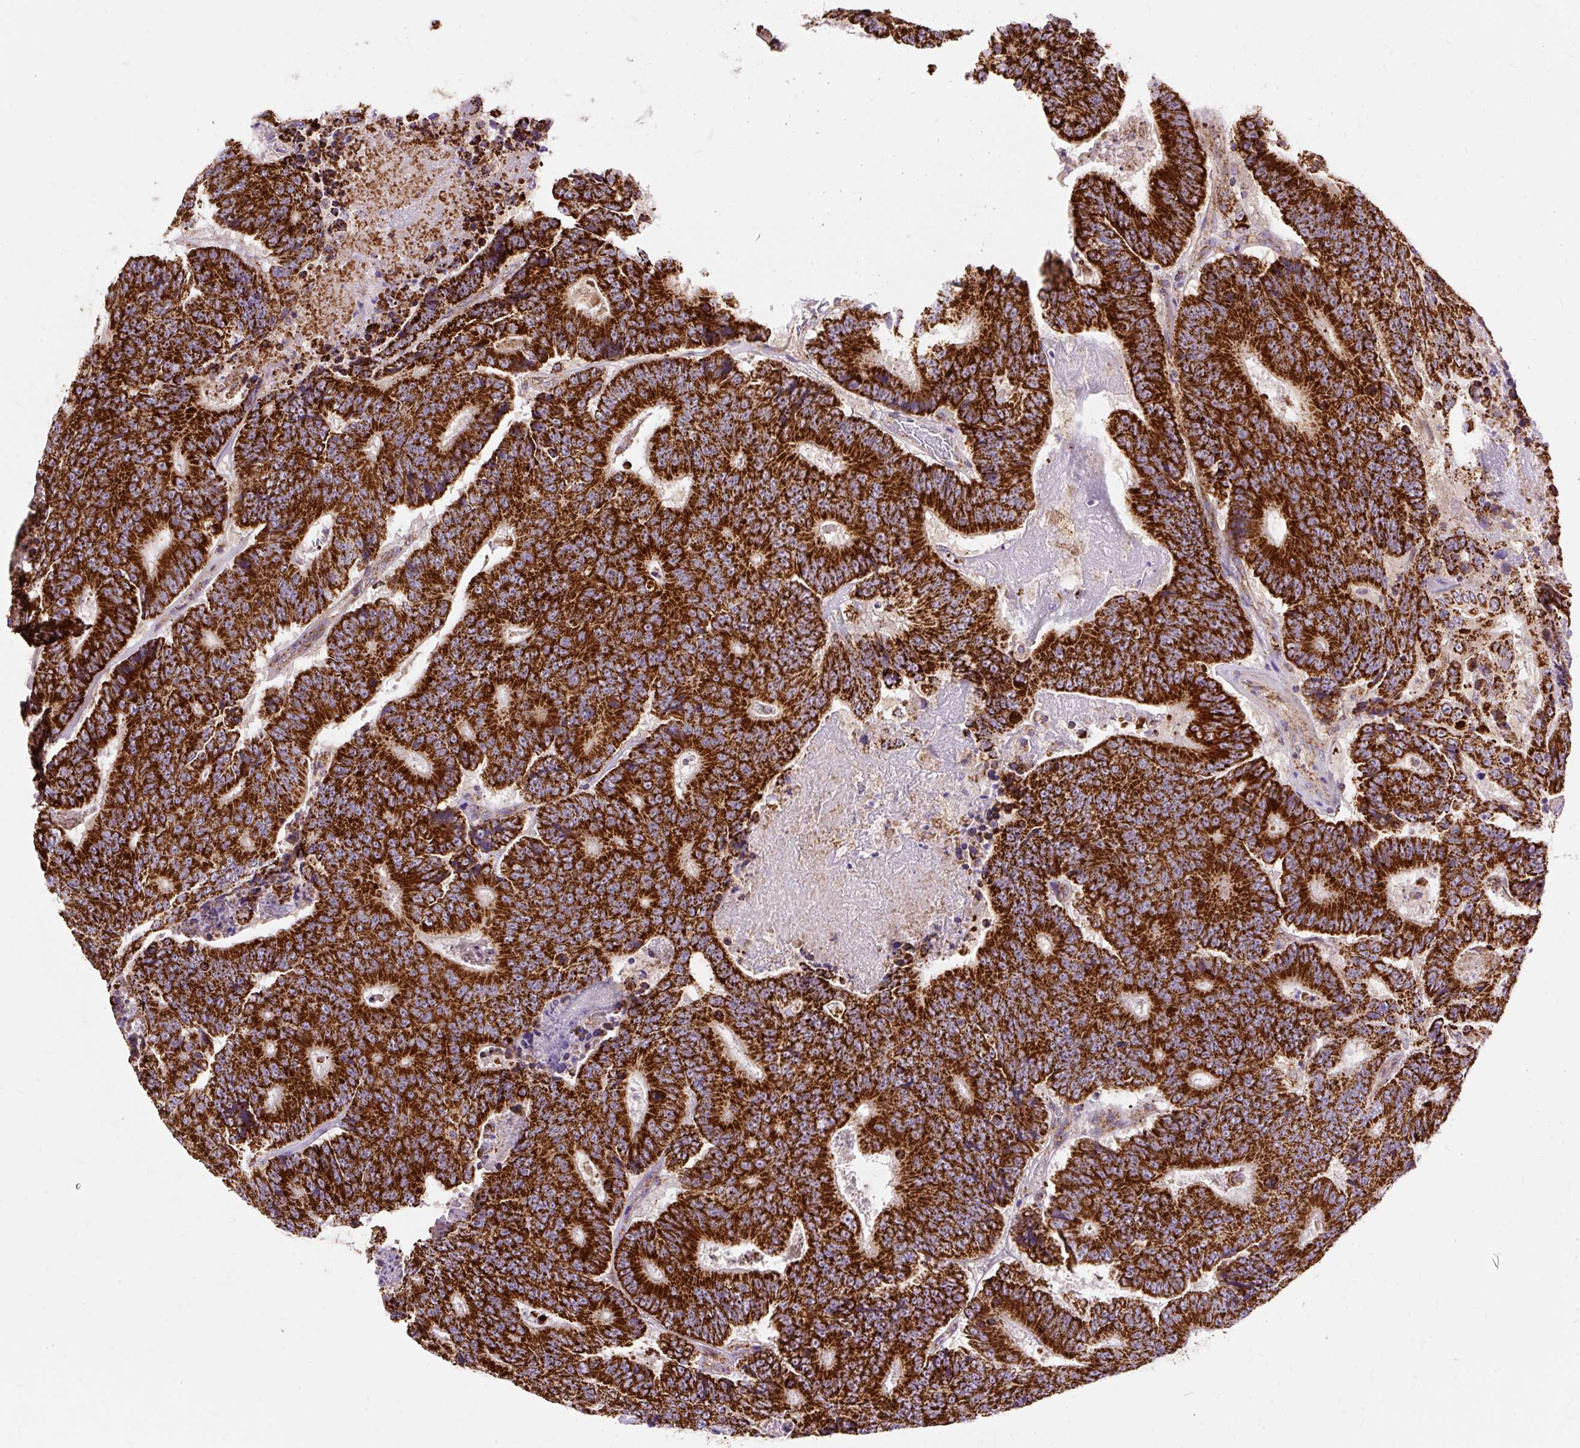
{"staining": {"intensity": "strong", "quantity": ">75%", "location": "cytoplasmic/membranous"}, "tissue": "colorectal cancer", "cell_type": "Tumor cells", "image_type": "cancer", "snomed": [{"axis": "morphology", "description": "Adenocarcinoma, NOS"}, {"axis": "topography", "description": "Colon"}], "caption": "Immunohistochemistry (IHC) (DAB) staining of human colorectal cancer (adenocarcinoma) exhibits strong cytoplasmic/membranous protein positivity in approximately >75% of tumor cells.", "gene": "CEP290", "patient": {"sex": "male", "age": 83}}